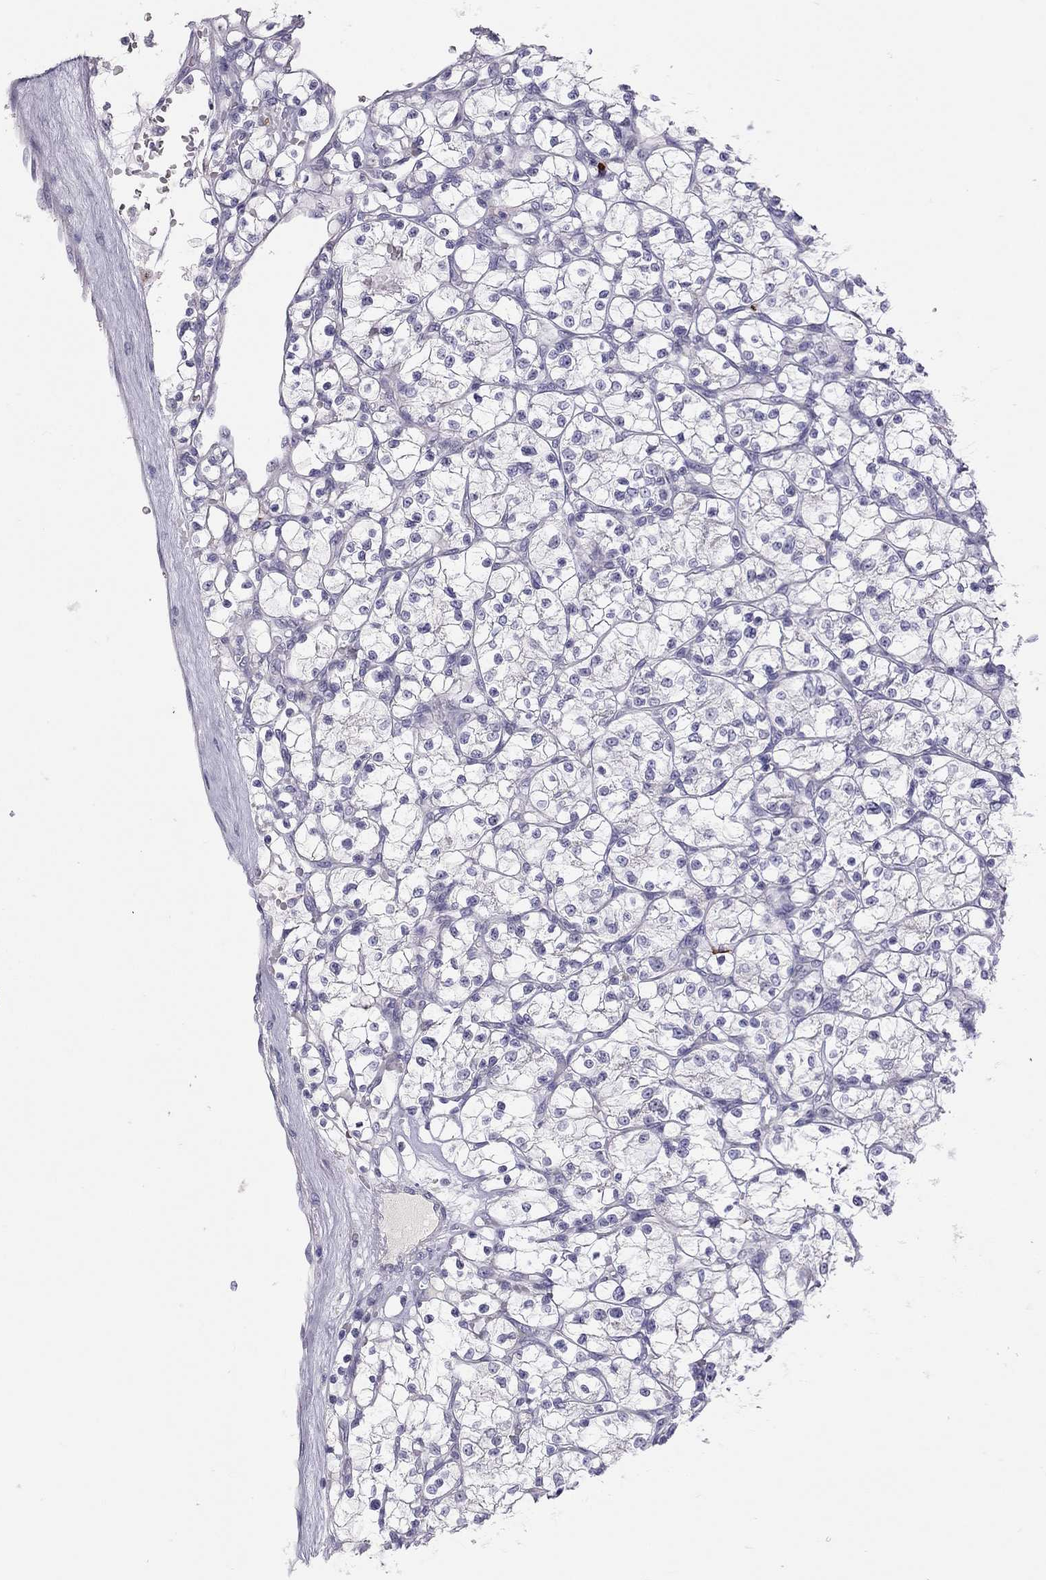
{"staining": {"intensity": "negative", "quantity": "none", "location": "none"}, "tissue": "renal cancer", "cell_type": "Tumor cells", "image_type": "cancer", "snomed": [{"axis": "morphology", "description": "Adenocarcinoma, NOS"}, {"axis": "topography", "description": "Kidney"}], "caption": "The immunohistochemistry photomicrograph has no significant positivity in tumor cells of renal adenocarcinoma tissue. (Brightfield microscopy of DAB (3,3'-diaminobenzidine) IHC at high magnification).", "gene": "IL17REL", "patient": {"sex": "female", "age": 64}}